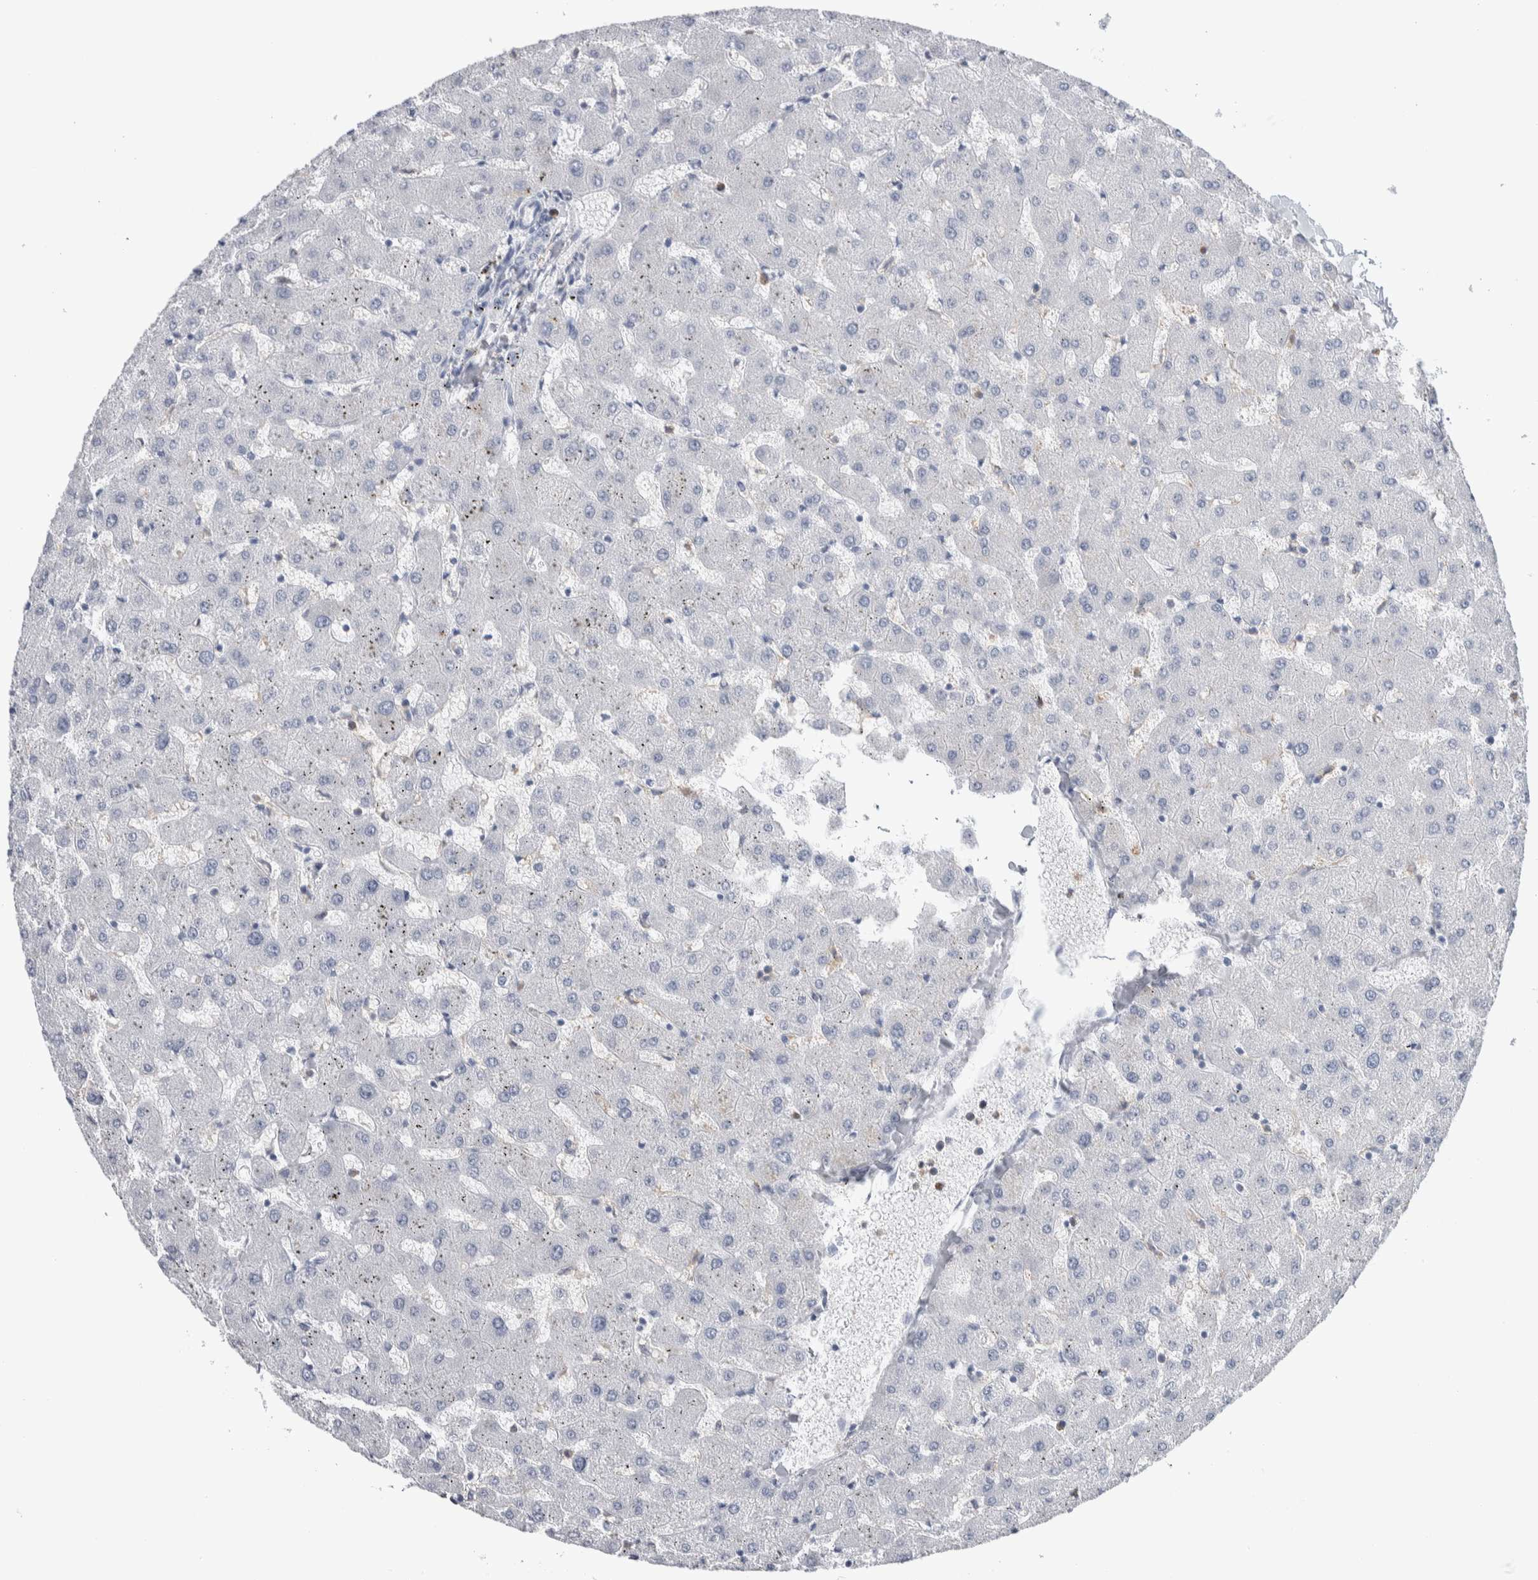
{"staining": {"intensity": "negative", "quantity": "none", "location": "none"}, "tissue": "liver", "cell_type": "Cholangiocytes", "image_type": "normal", "snomed": [{"axis": "morphology", "description": "Normal tissue, NOS"}, {"axis": "topography", "description": "Liver"}], "caption": "This micrograph is of benign liver stained with IHC to label a protein in brown with the nuclei are counter-stained blue. There is no staining in cholangiocytes.", "gene": "LURAP1L", "patient": {"sex": "female", "age": 63}}